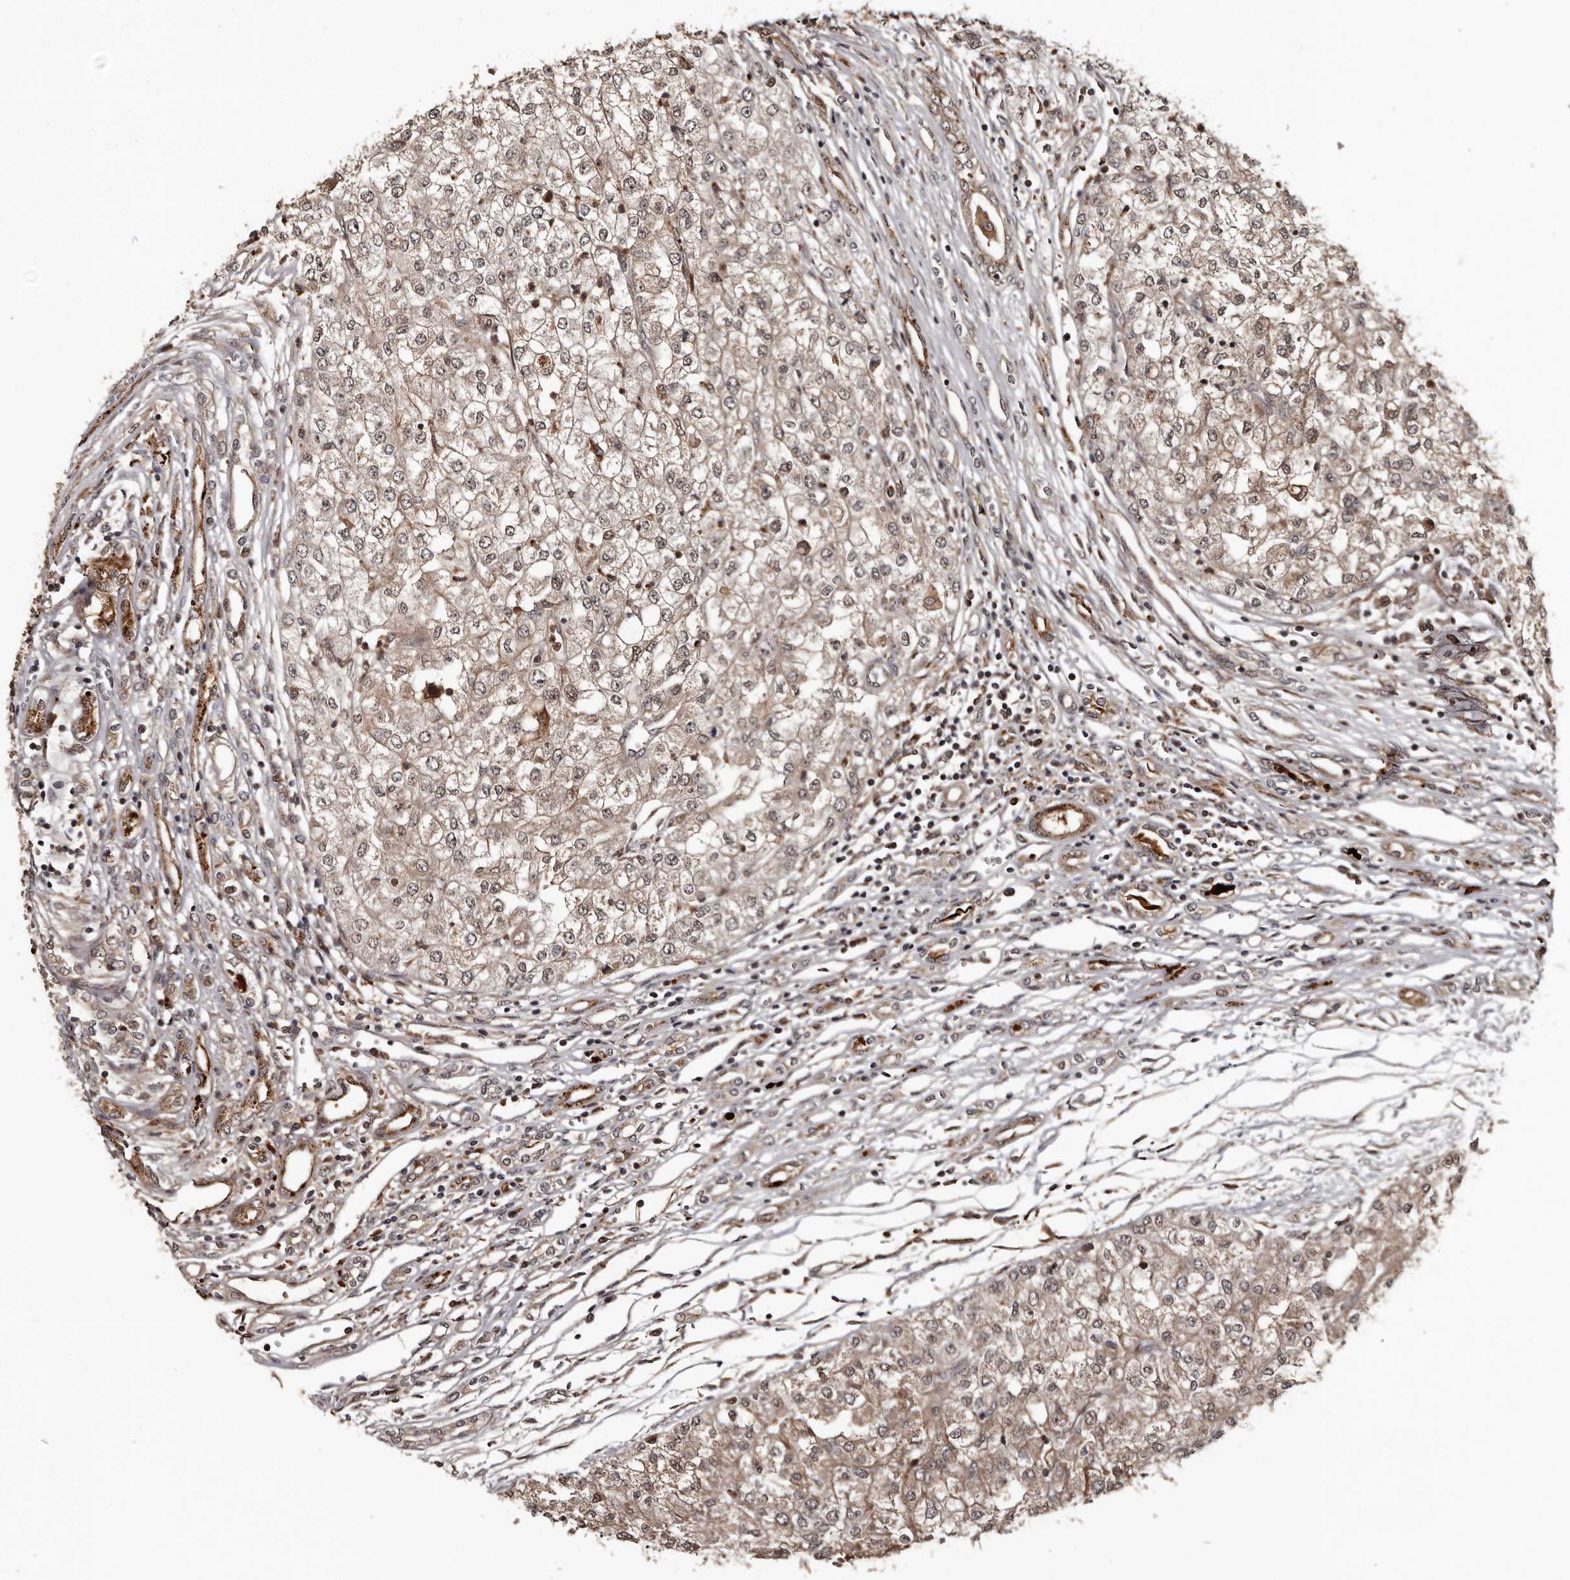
{"staining": {"intensity": "weak", "quantity": ">75%", "location": "cytoplasmic/membranous,nuclear"}, "tissue": "renal cancer", "cell_type": "Tumor cells", "image_type": "cancer", "snomed": [{"axis": "morphology", "description": "Adenocarcinoma, NOS"}, {"axis": "topography", "description": "Kidney"}], "caption": "Human adenocarcinoma (renal) stained with a brown dye reveals weak cytoplasmic/membranous and nuclear positive expression in about >75% of tumor cells.", "gene": "SERTAD4", "patient": {"sex": "female", "age": 54}}